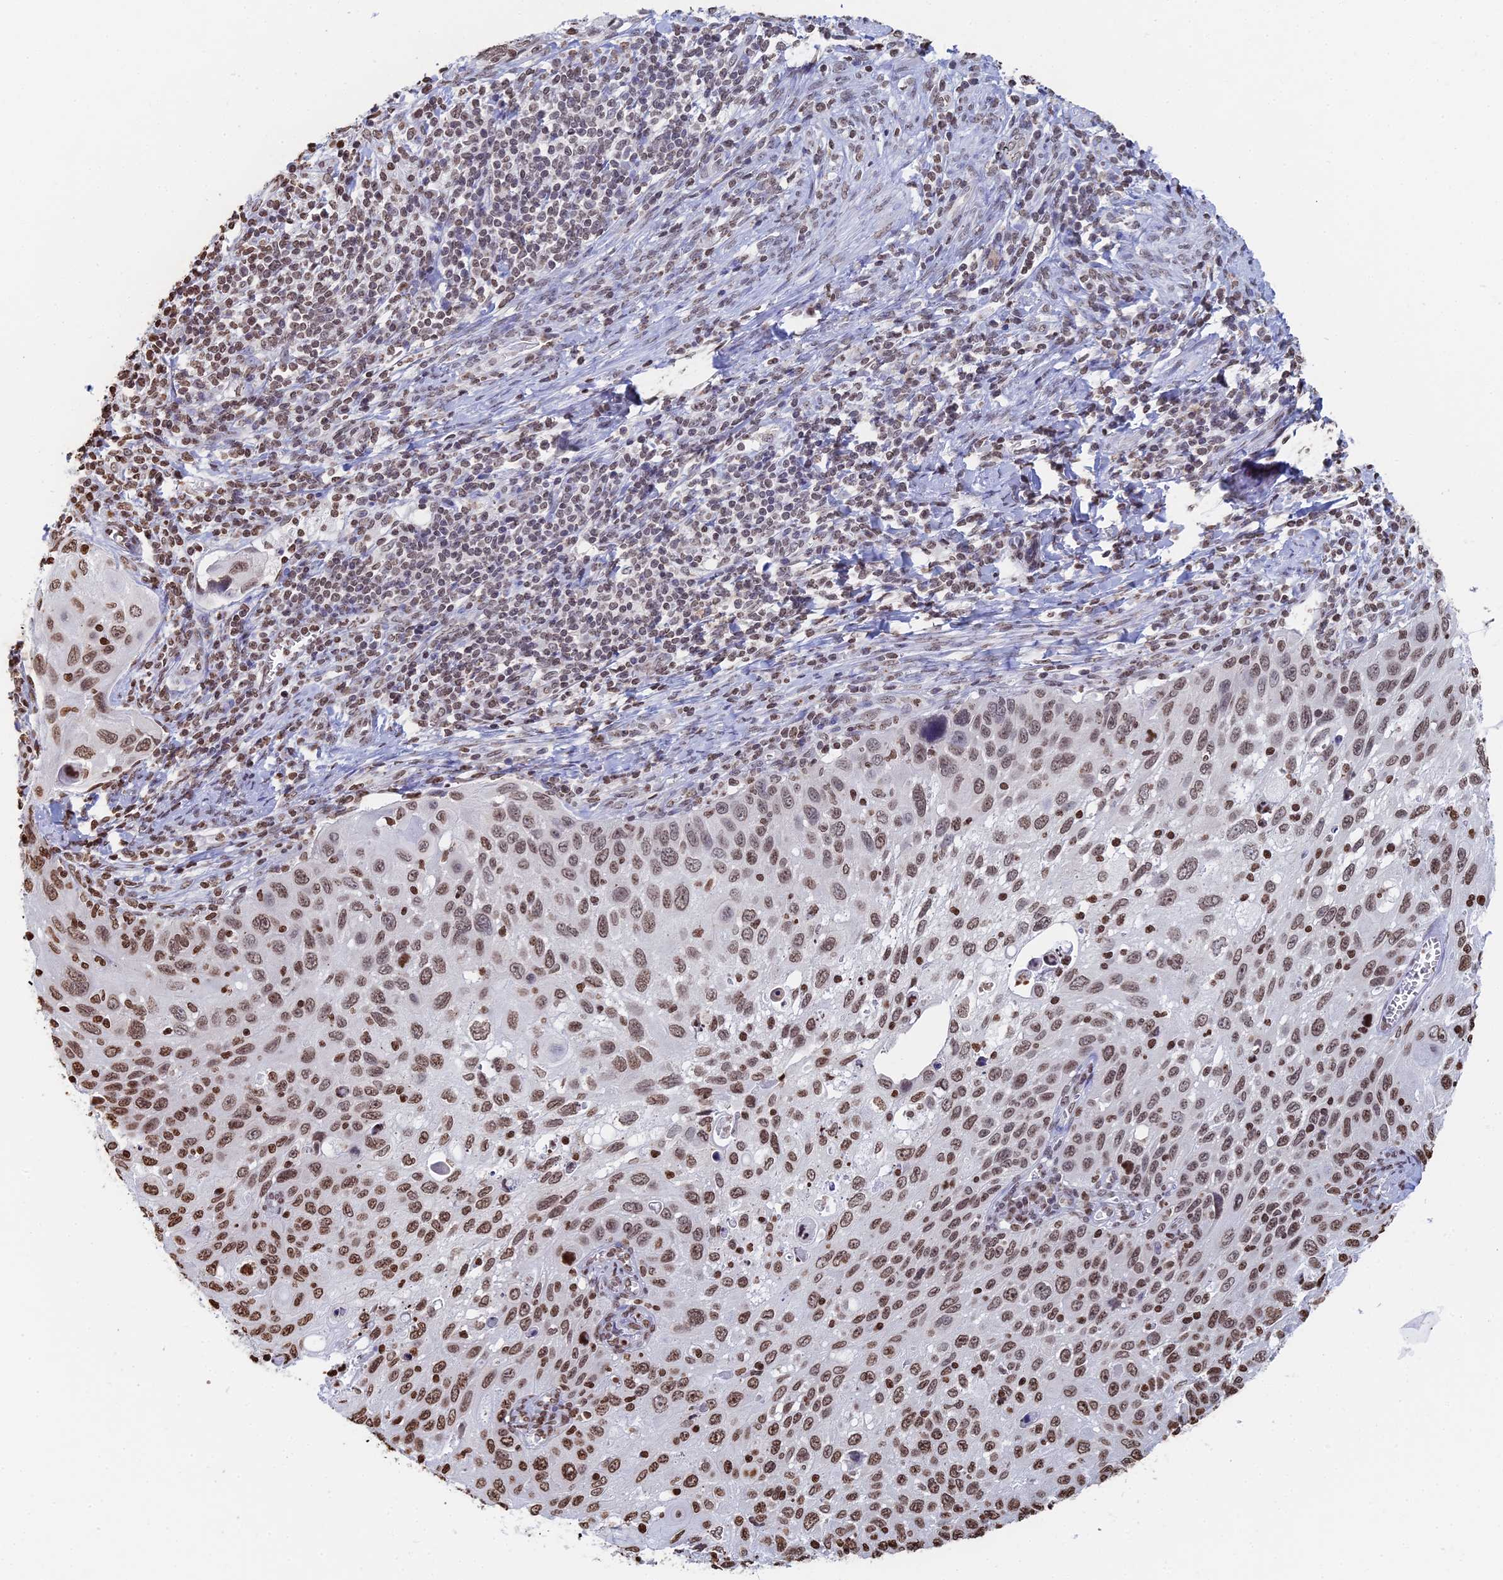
{"staining": {"intensity": "moderate", "quantity": ">75%", "location": "nuclear"}, "tissue": "cervical cancer", "cell_type": "Tumor cells", "image_type": "cancer", "snomed": [{"axis": "morphology", "description": "Squamous cell carcinoma, NOS"}, {"axis": "topography", "description": "Cervix"}], "caption": "IHC image of neoplastic tissue: human cervical squamous cell carcinoma stained using immunohistochemistry shows medium levels of moderate protein expression localized specifically in the nuclear of tumor cells, appearing as a nuclear brown color.", "gene": "GBP3", "patient": {"sex": "female", "age": 70}}